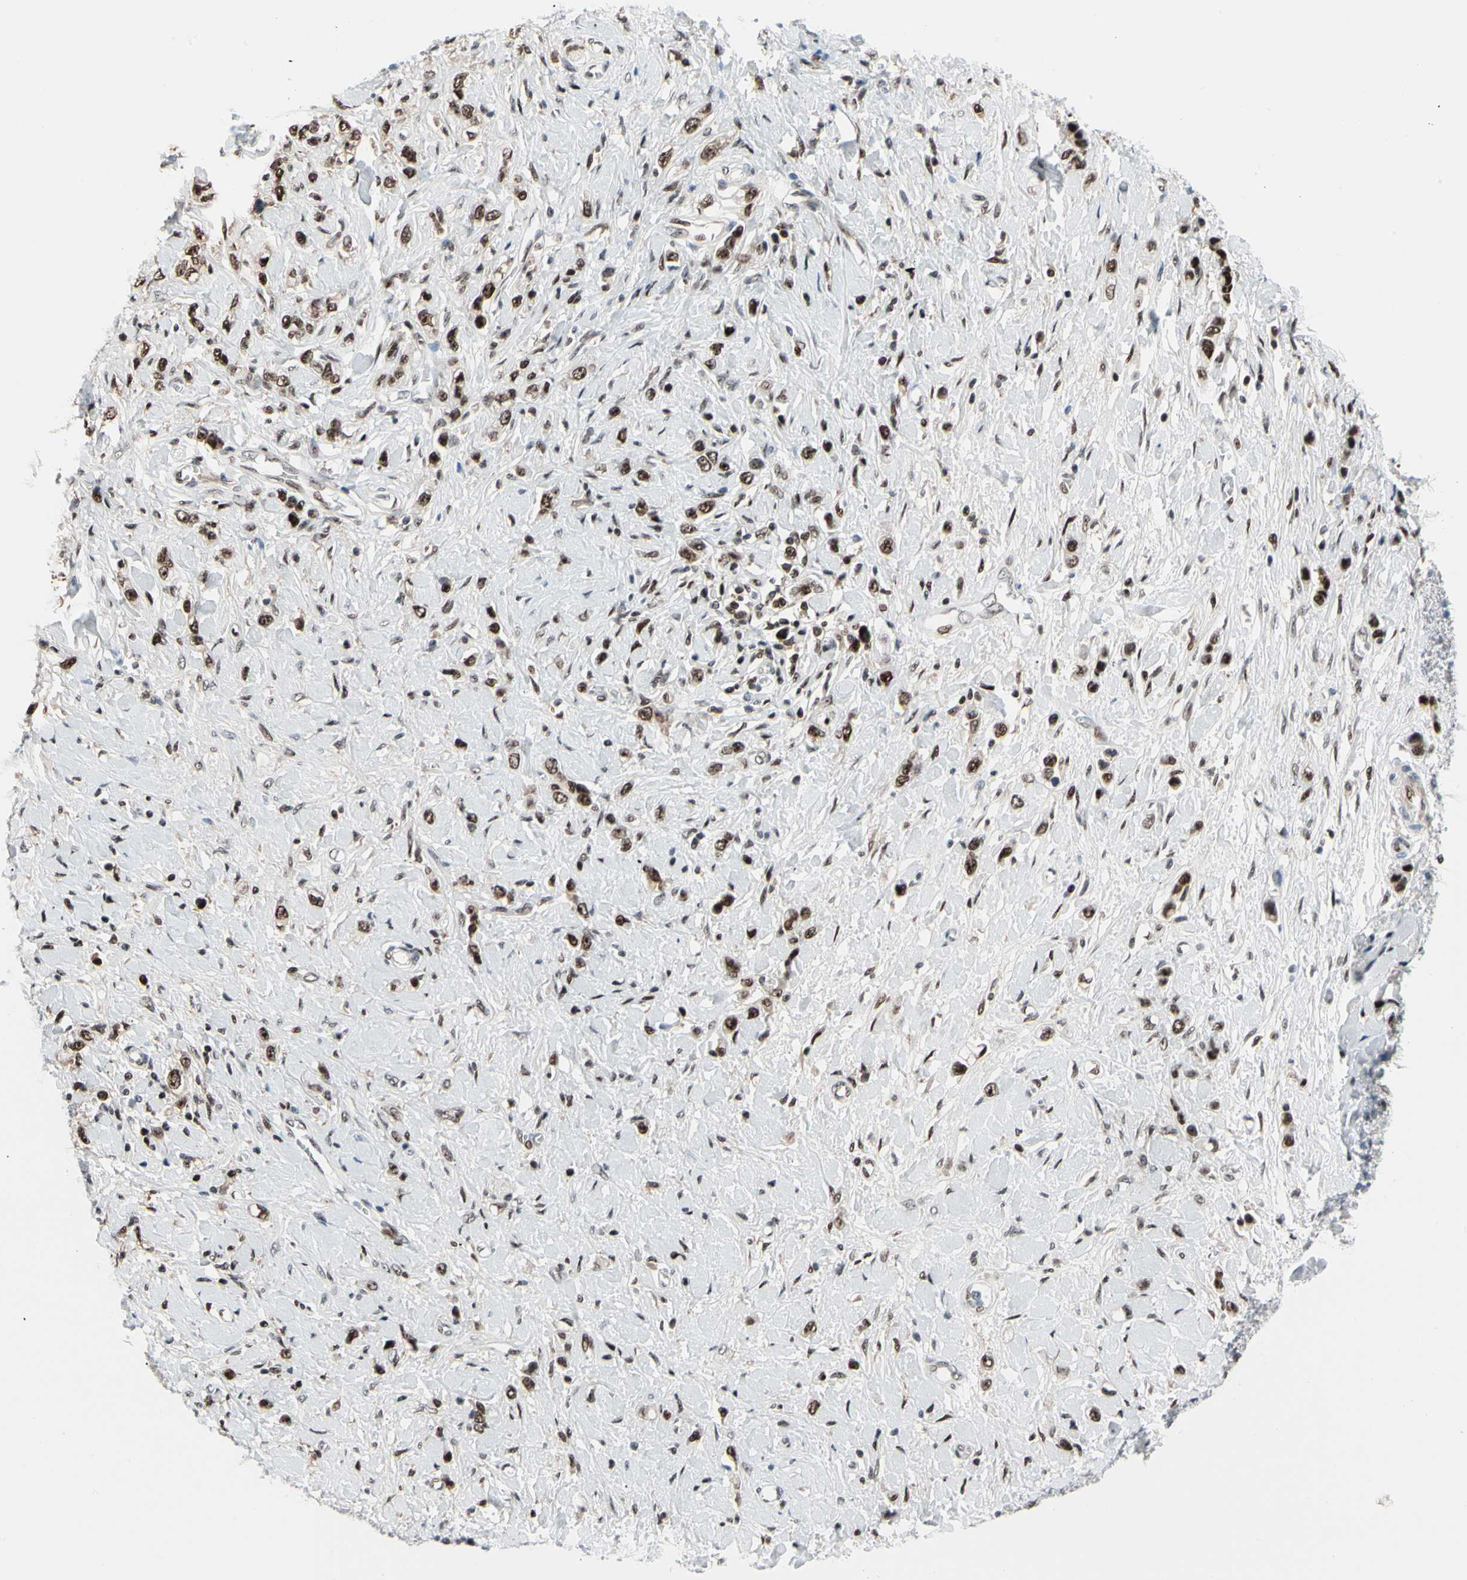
{"staining": {"intensity": "strong", "quantity": "25%-75%", "location": "nuclear"}, "tissue": "stomach cancer", "cell_type": "Tumor cells", "image_type": "cancer", "snomed": [{"axis": "morphology", "description": "Normal tissue, NOS"}, {"axis": "morphology", "description": "Adenocarcinoma, NOS"}, {"axis": "topography", "description": "Stomach, upper"}, {"axis": "topography", "description": "Stomach"}], "caption": "Immunohistochemical staining of human adenocarcinoma (stomach) exhibits high levels of strong nuclear expression in approximately 25%-75% of tumor cells.", "gene": "FOXO3", "patient": {"sex": "female", "age": 65}}